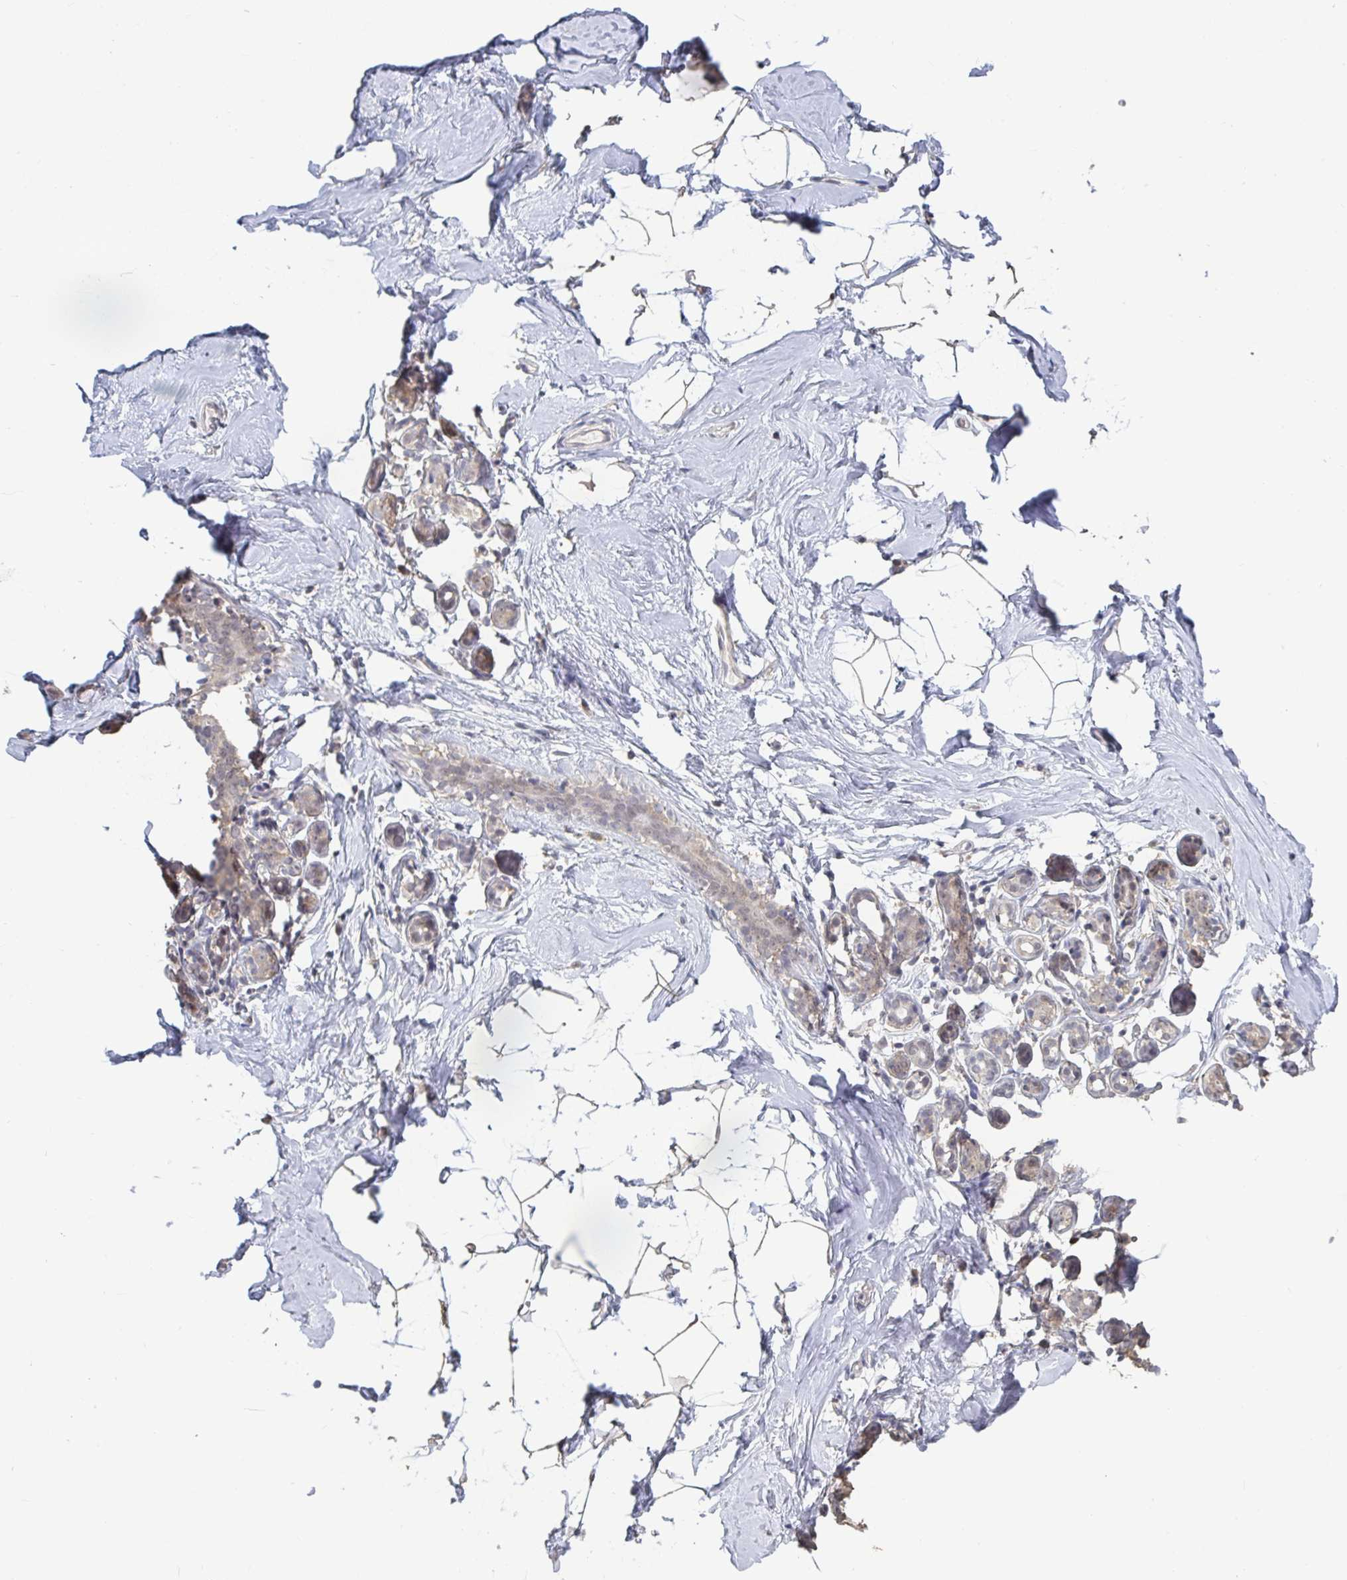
{"staining": {"intensity": "weak", "quantity": "<25%", "location": "cytoplasmic/membranous"}, "tissue": "breast", "cell_type": "Adipocytes", "image_type": "normal", "snomed": [{"axis": "morphology", "description": "Normal tissue, NOS"}, {"axis": "topography", "description": "Breast"}], "caption": "DAB (3,3'-diaminobenzidine) immunohistochemical staining of normal breast exhibits no significant expression in adipocytes.", "gene": "LIX1", "patient": {"sex": "female", "age": 32}}